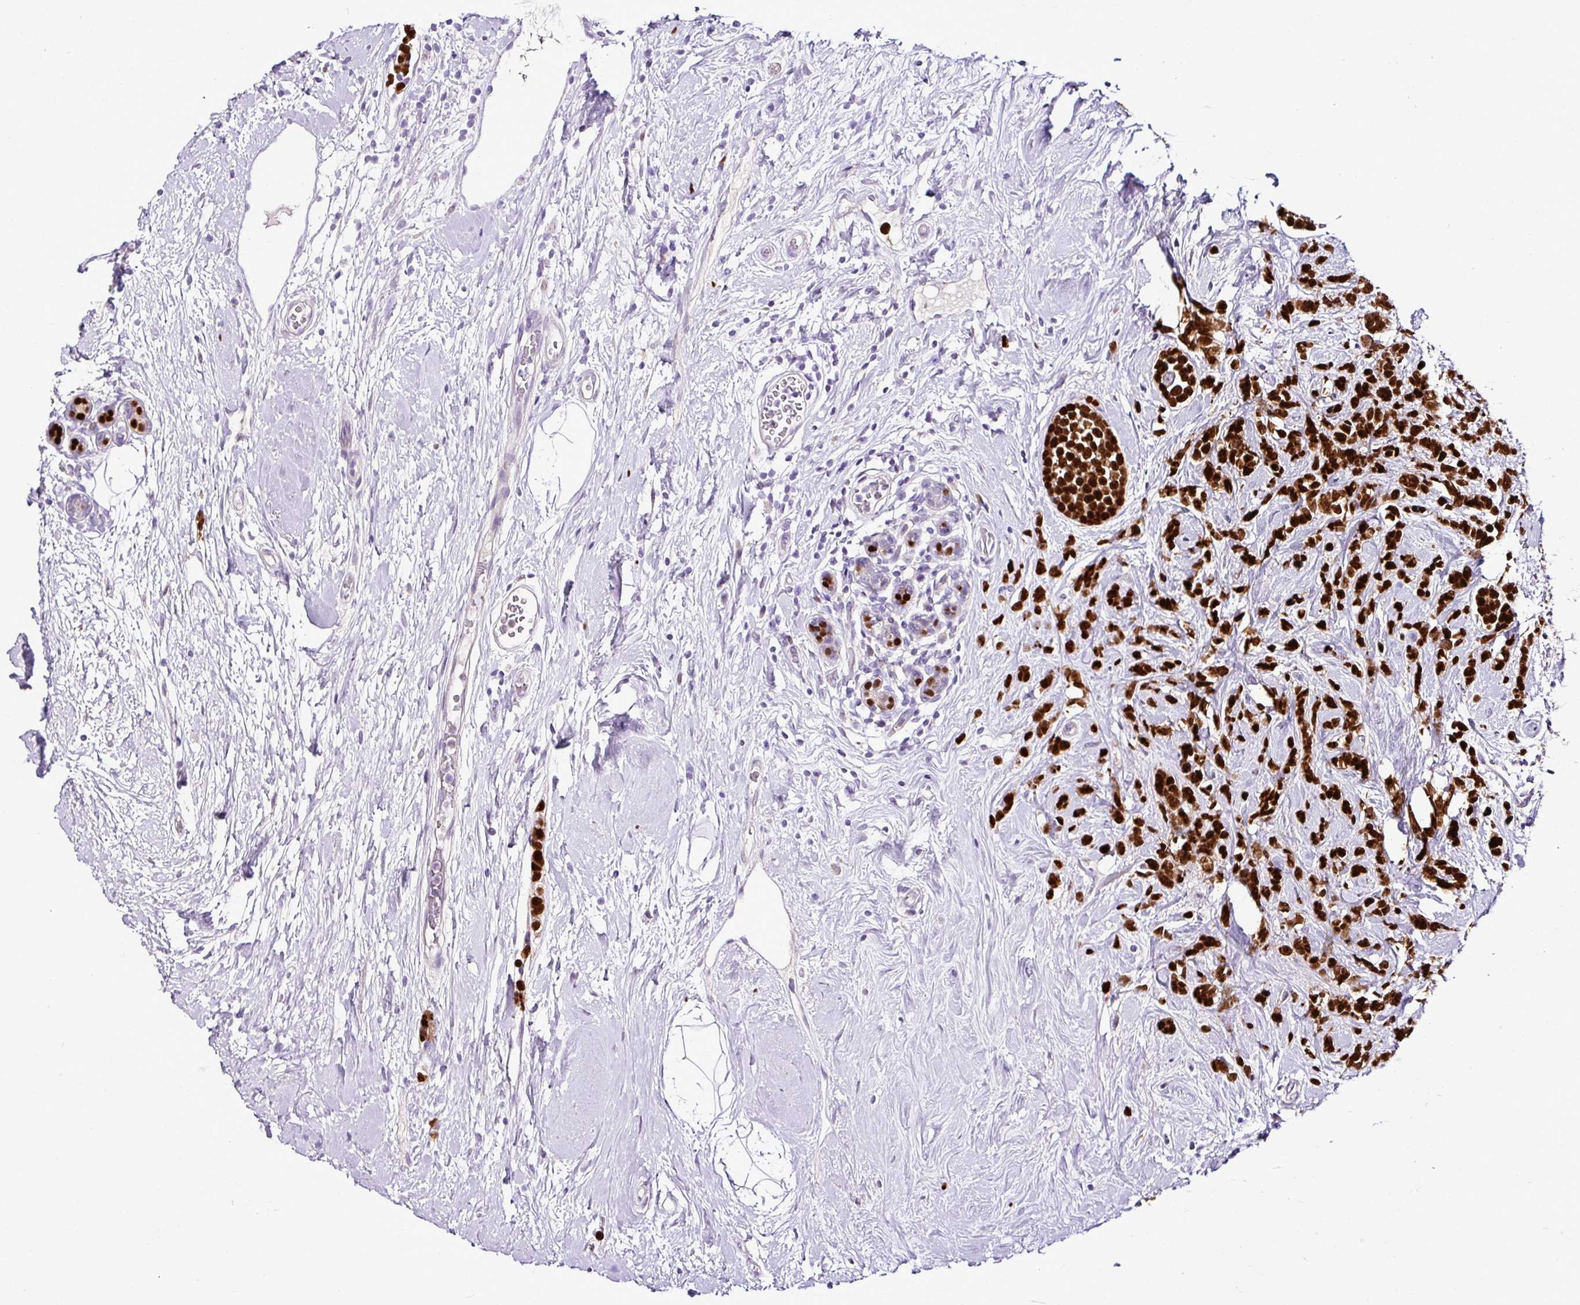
{"staining": {"intensity": "strong", "quantity": ">75%", "location": "nuclear"}, "tissue": "breast cancer", "cell_type": "Tumor cells", "image_type": "cancer", "snomed": [{"axis": "morphology", "description": "Duct carcinoma"}, {"axis": "topography", "description": "Breast"}], "caption": "IHC photomicrograph of invasive ductal carcinoma (breast) stained for a protein (brown), which displays high levels of strong nuclear positivity in about >75% of tumor cells.", "gene": "ESR1", "patient": {"sex": "female", "age": 75}}